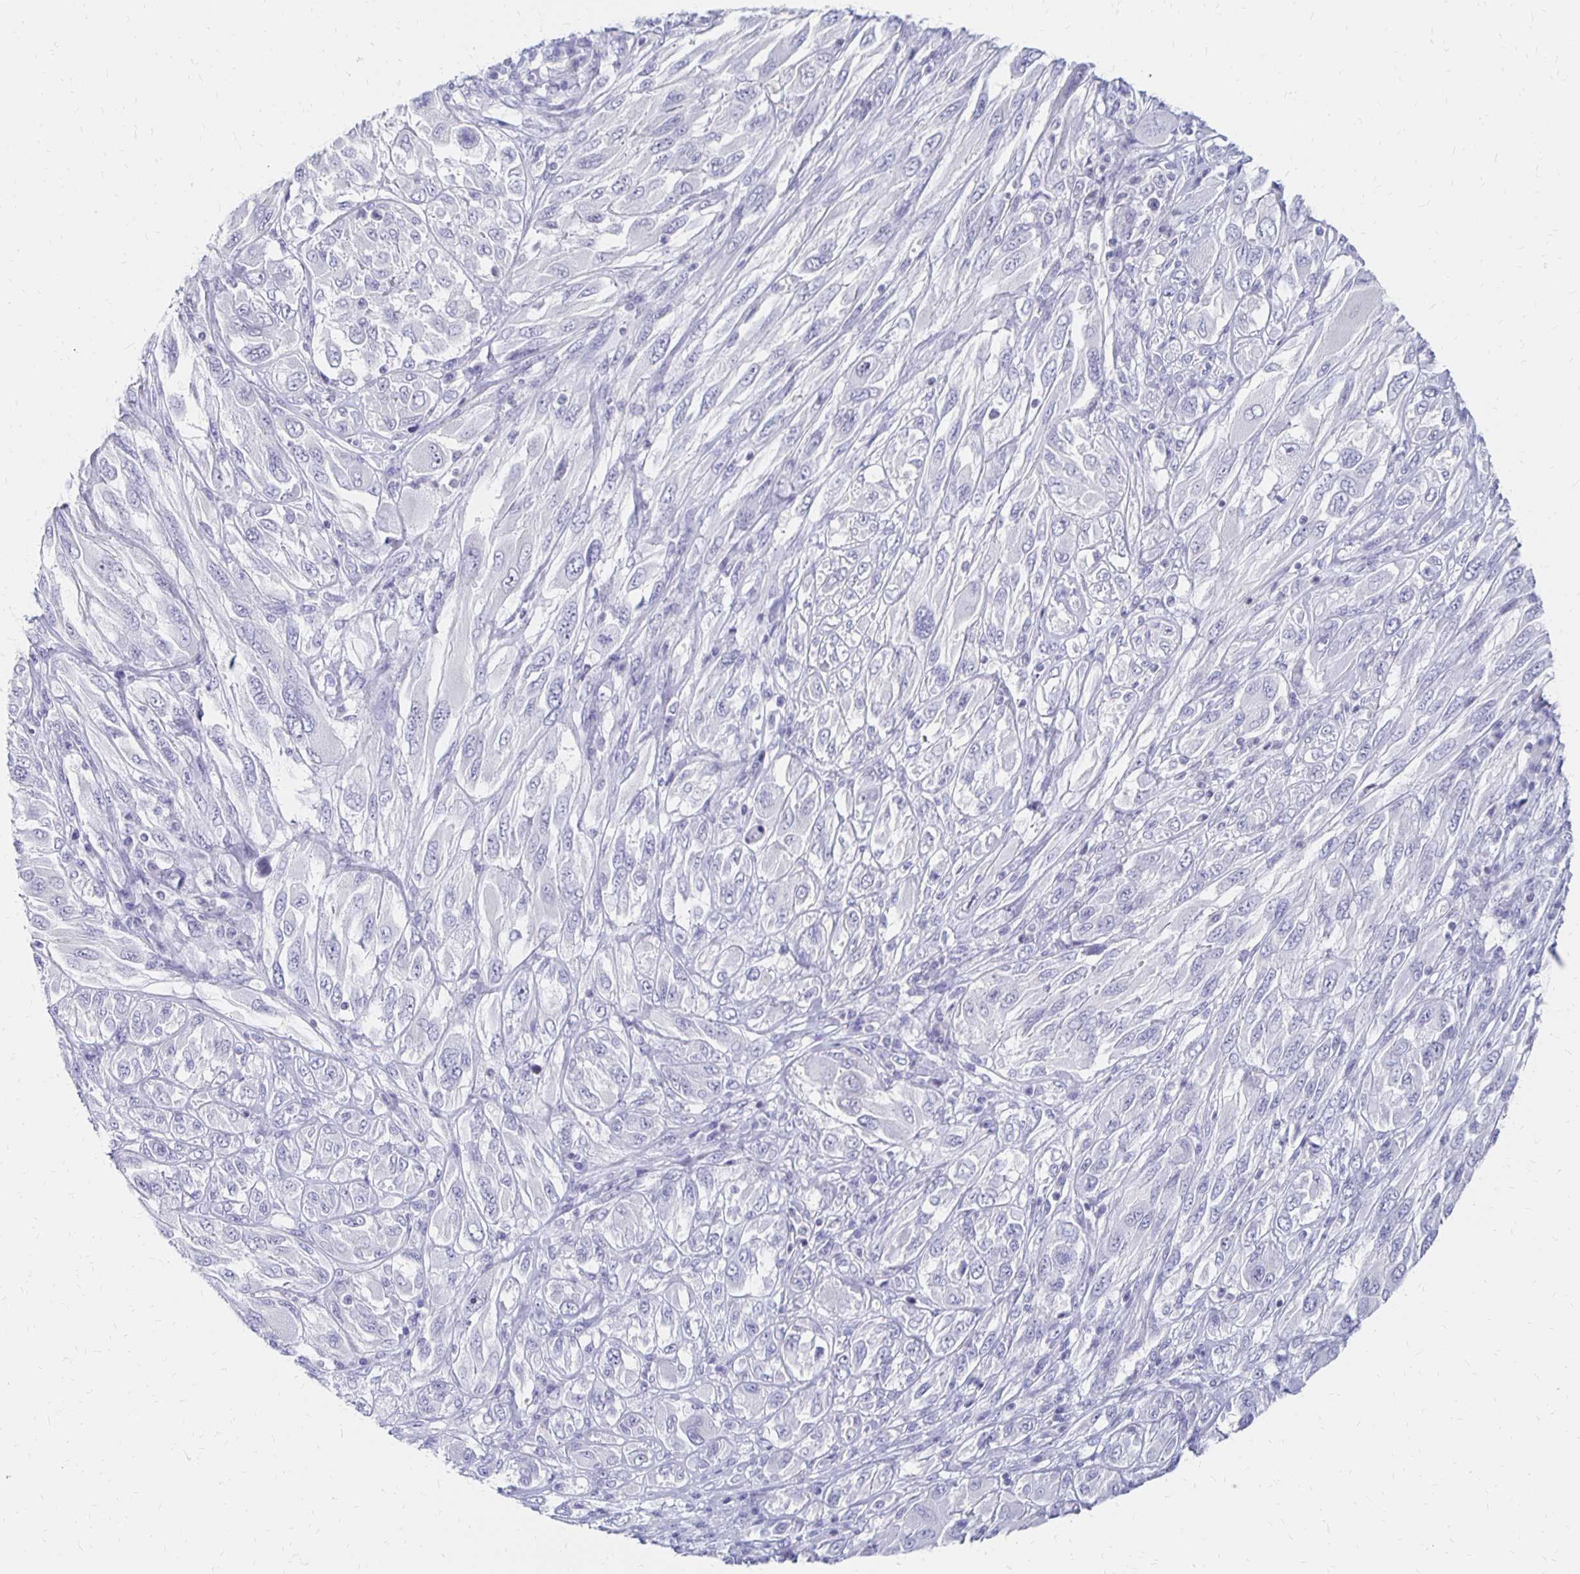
{"staining": {"intensity": "negative", "quantity": "none", "location": "none"}, "tissue": "melanoma", "cell_type": "Tumor cells", "image_type": "cancer", "snomed": [{"axis": "morphology", "description": "Malignant melanoma, NOS"}, {"axis": "topography", "description": "Skin"}], "caption": "Image shows no protein positivity in tumor cells of malignant melanoma tissue.", "gene": "SYT2", "patient": {"sex": "female", "age": 91}}